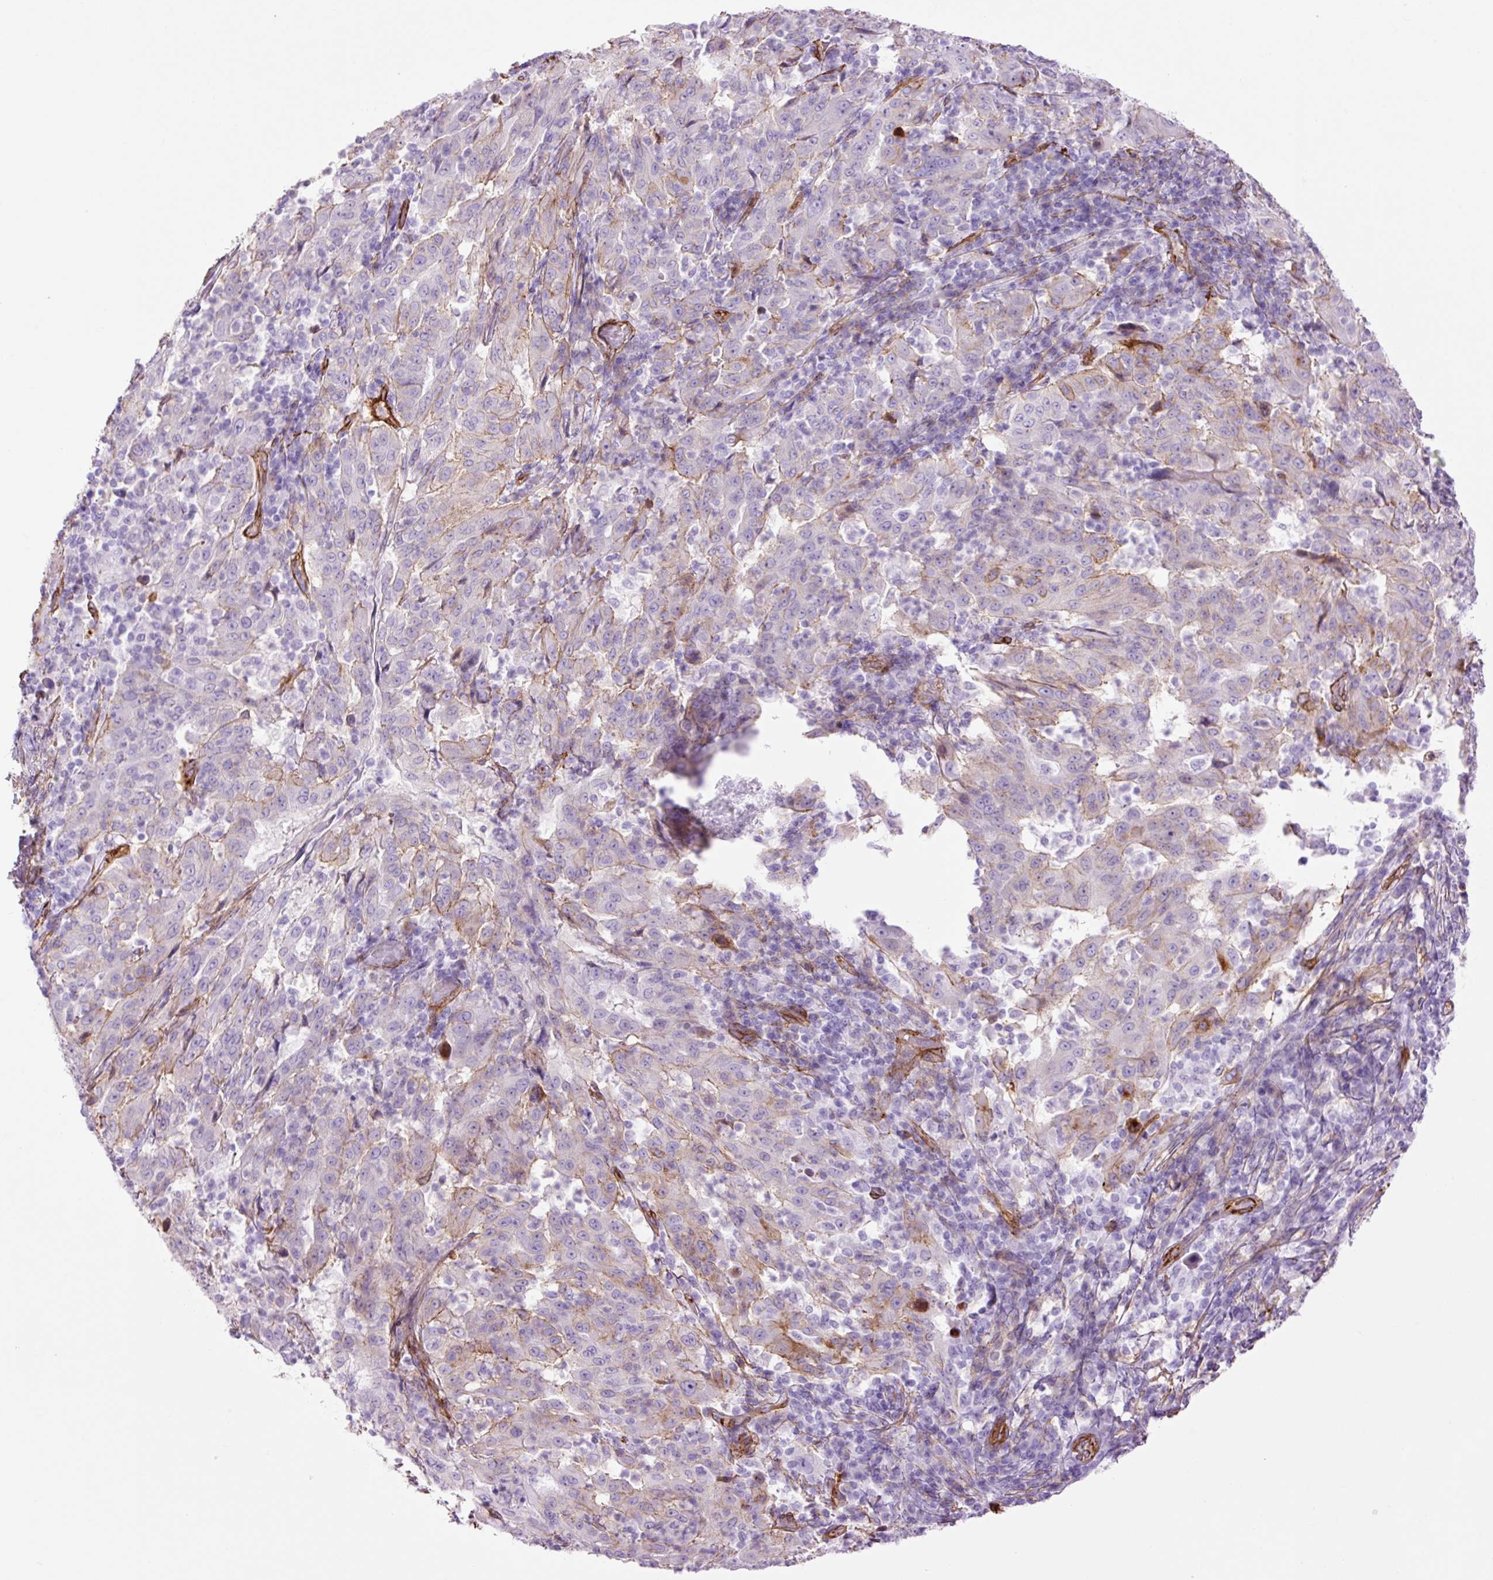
{"staining": {"intensity": "negative", "quantity": "none", "location": "none"}, "tissue": "pancreatic cancer", "cell_type": "Tumor cells", "image_type": "cancer", "snomed": [{"axis": "morphology", "description": "Adenocarcinoma, NOS"}, {"axis": "topography", "description": "Pancreas"}], "caption": "There is no significant staining in tumor cells of pancreatic cancer (adenocarcinoma).", "gene": "CAV1", "patient": {"sex": "male", "age": 63}}